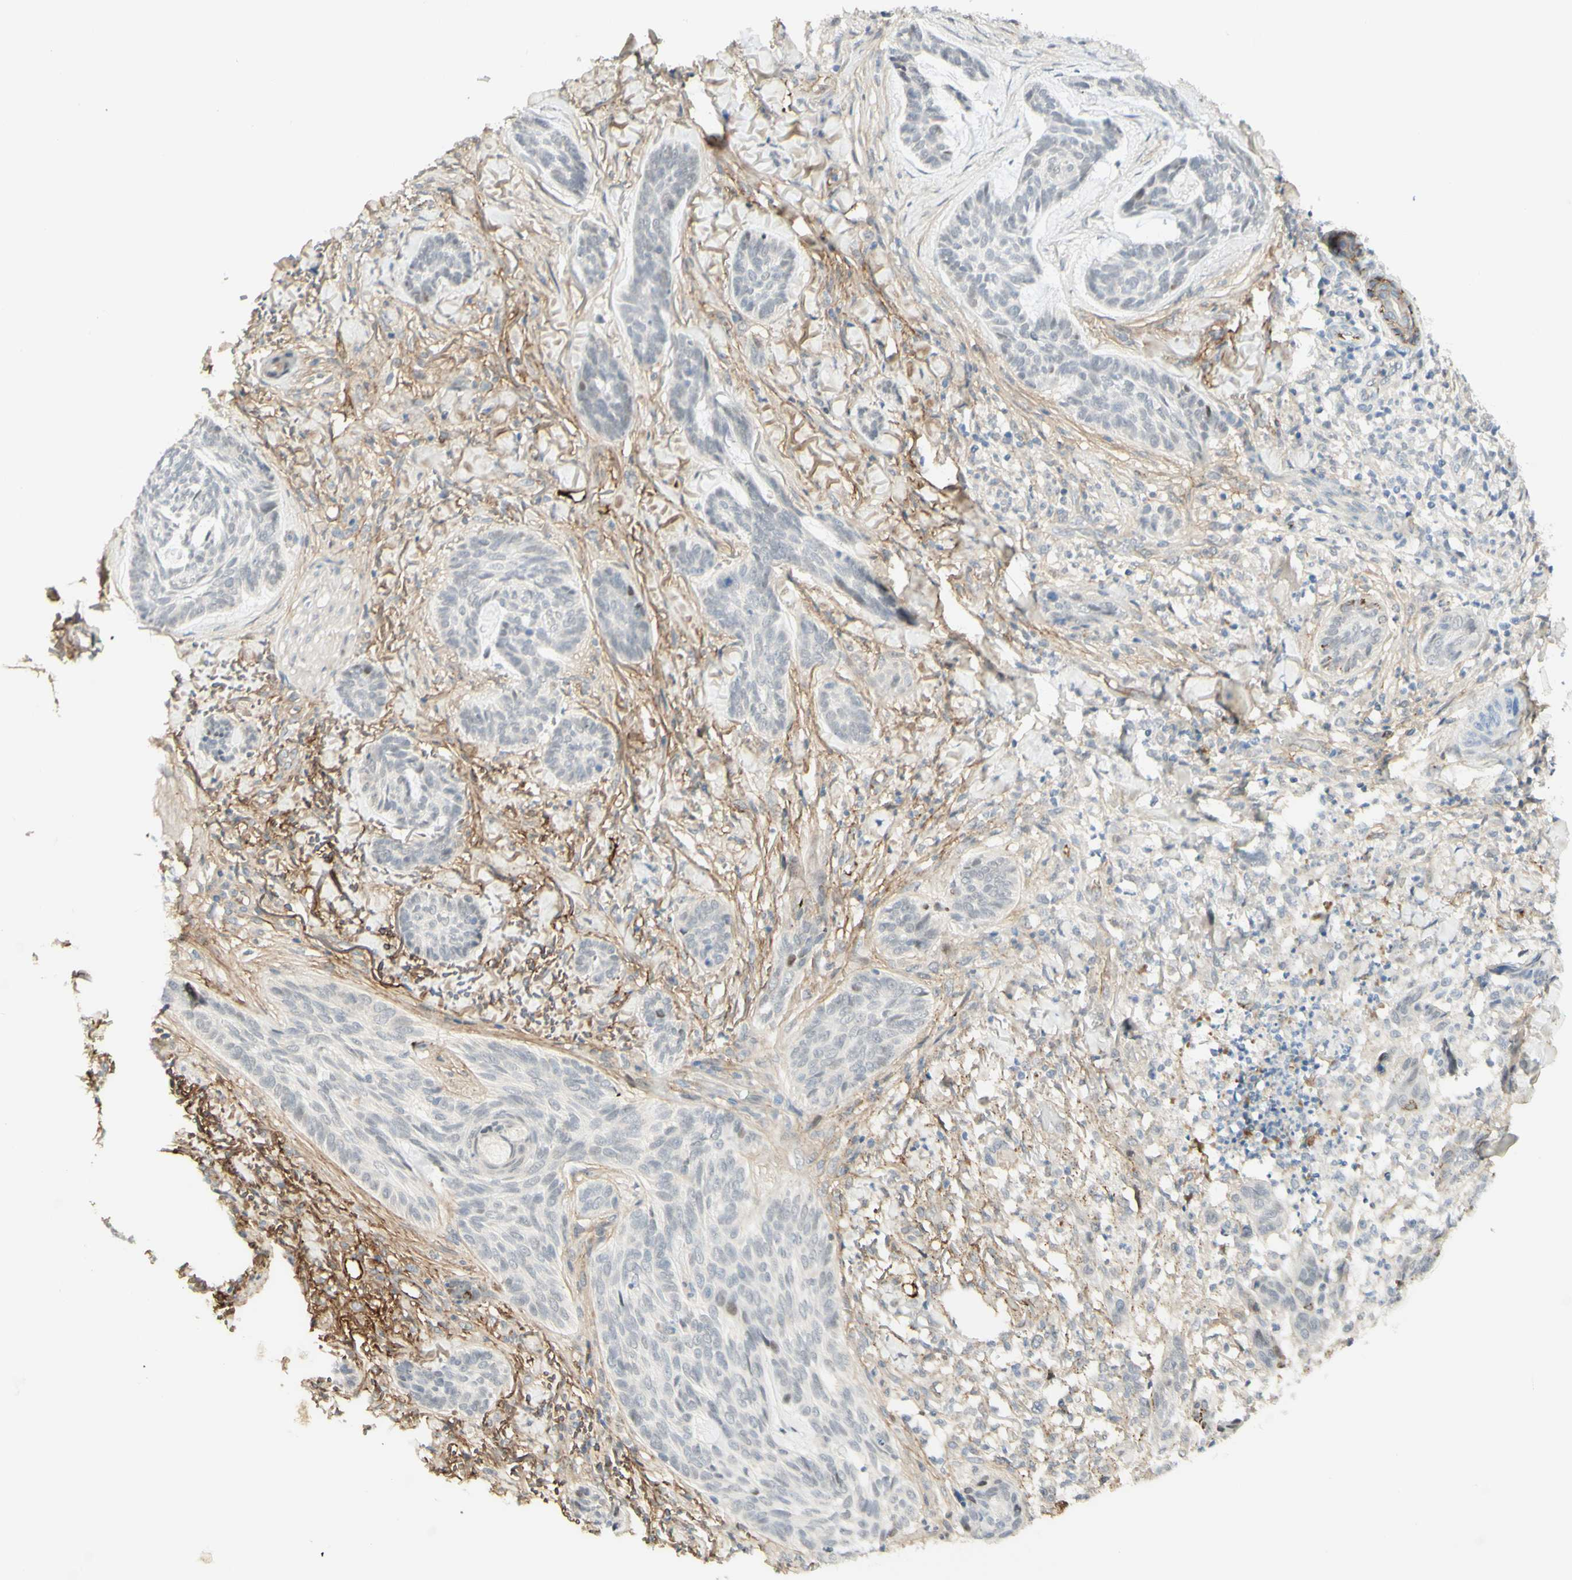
{"staining": {"intensity": "negative", "quantity": "none", "location": "none"}, "tissue": "skin cancer", "cell_type": "Tumor cells", "image_type": "cancer", "snomed": [{"axis": "morphology", "description": "Basal cell carcinoma"}, {"axis": "topography", "description": "Skin"}], "caption": "IHC of human basal cell carcinoma (skin) demonstrates no staining in tumor cells.", "gene": "ANGPT2", "patient": {"sex": "male", "age": 43}}